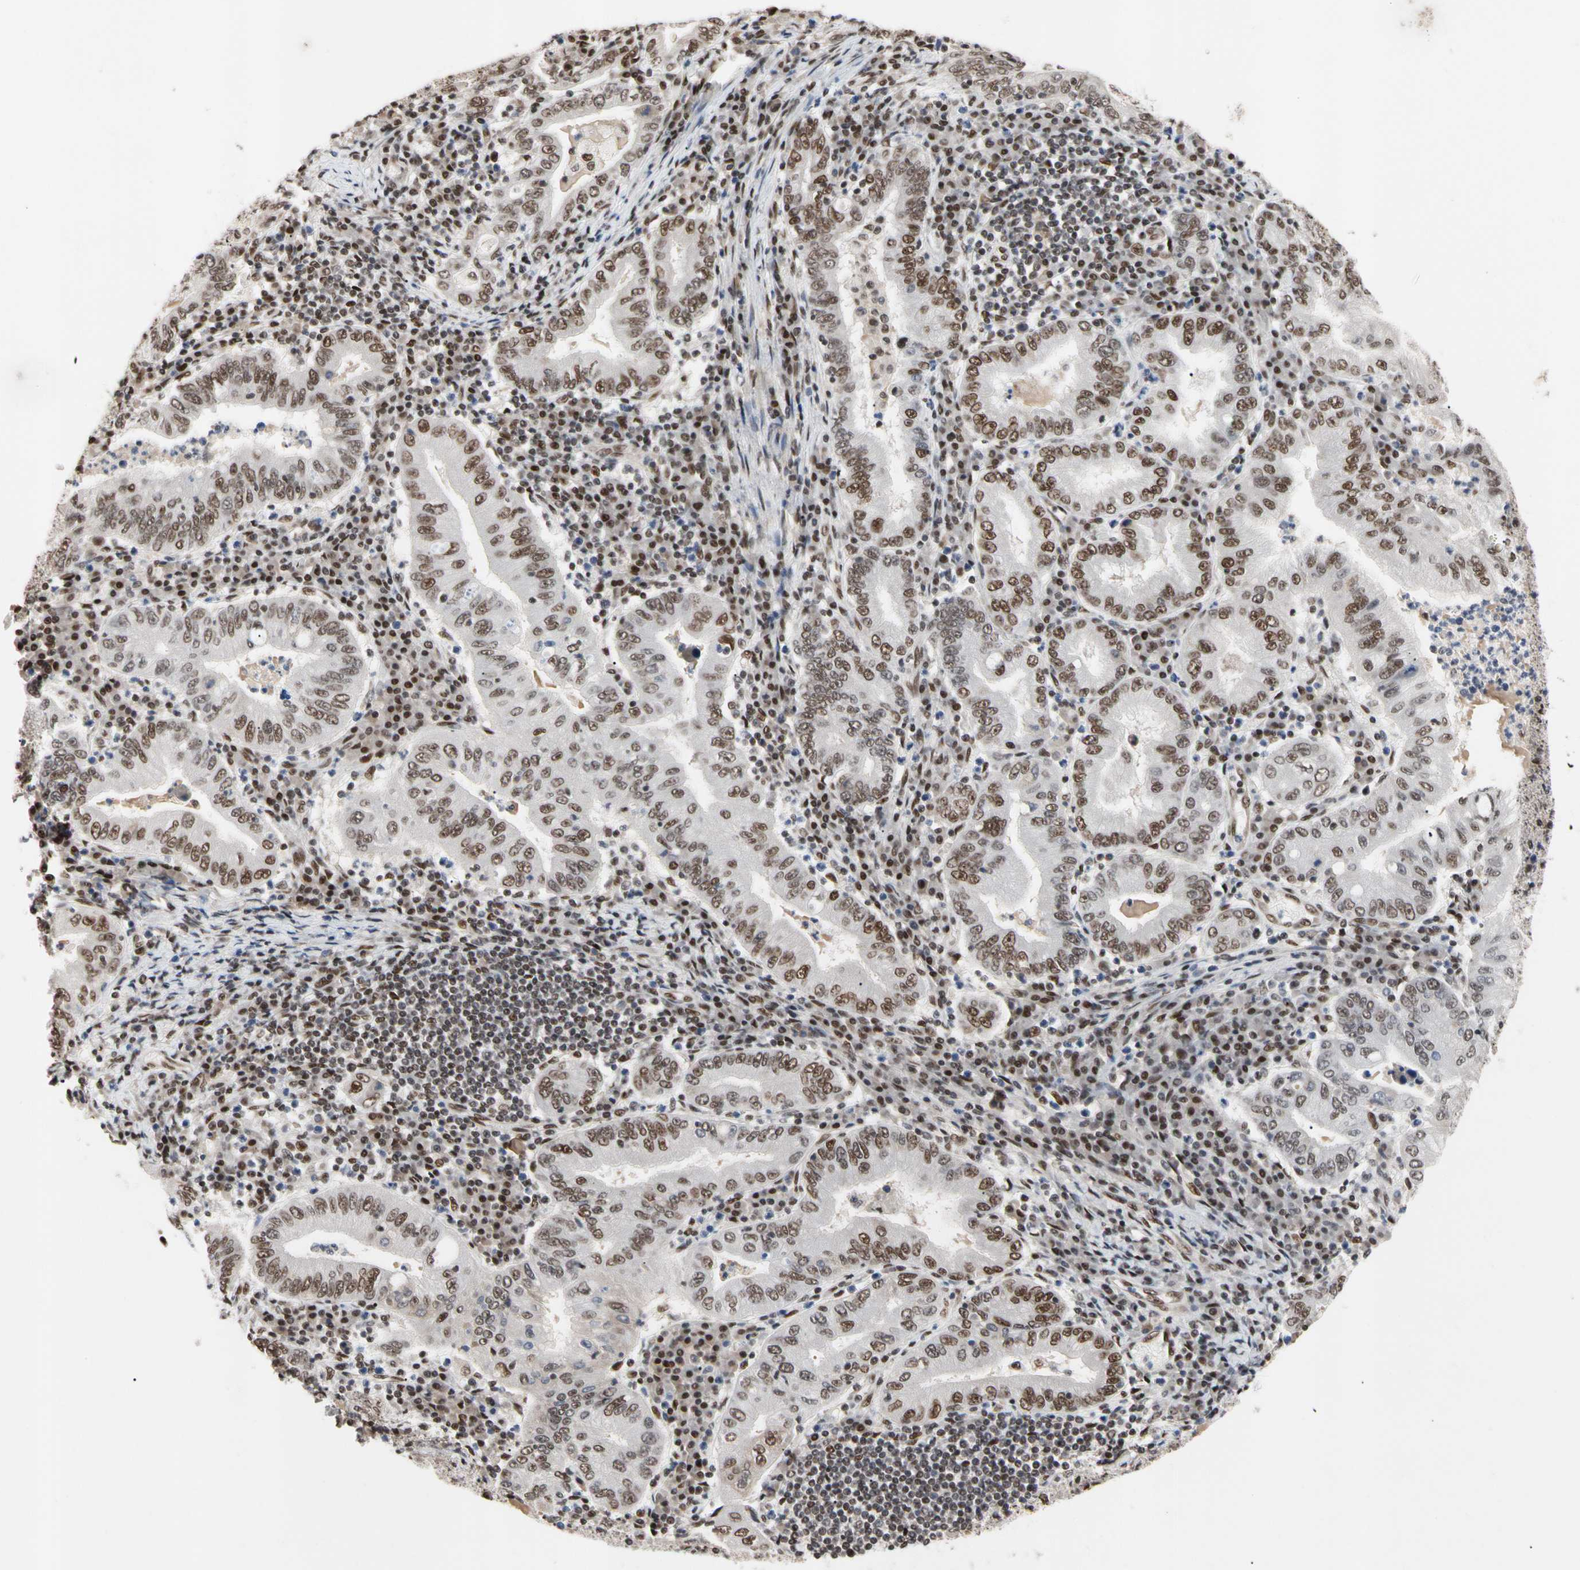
{"staining": {"intensity": "moderate", "quantity": ">75%", "location": "nuclear"}, "tissue": "stomach cancer", "cell_type": "Tumor cells", "image_type": "cancer", "snomed": [{"axis": "morphology", "description": "Normal tissue, NOS"}, {"axis": "morphology", "description": "Adenocarcinoma, NOS"}, {"axis": "topography", "description": "Esophagus"}, {"axis": "topography", "description": "Stomach, upper"}, {"axis": "topography", "description": "Peripheral nerve tissue"}], "caption": "Protein staining shows moderate nuclear expression in about >75% of tumor cells in stomach cancer (adenocarcinoma).", "gene": "FAM98B", "patient": {"sex": "male", "age": 62}}